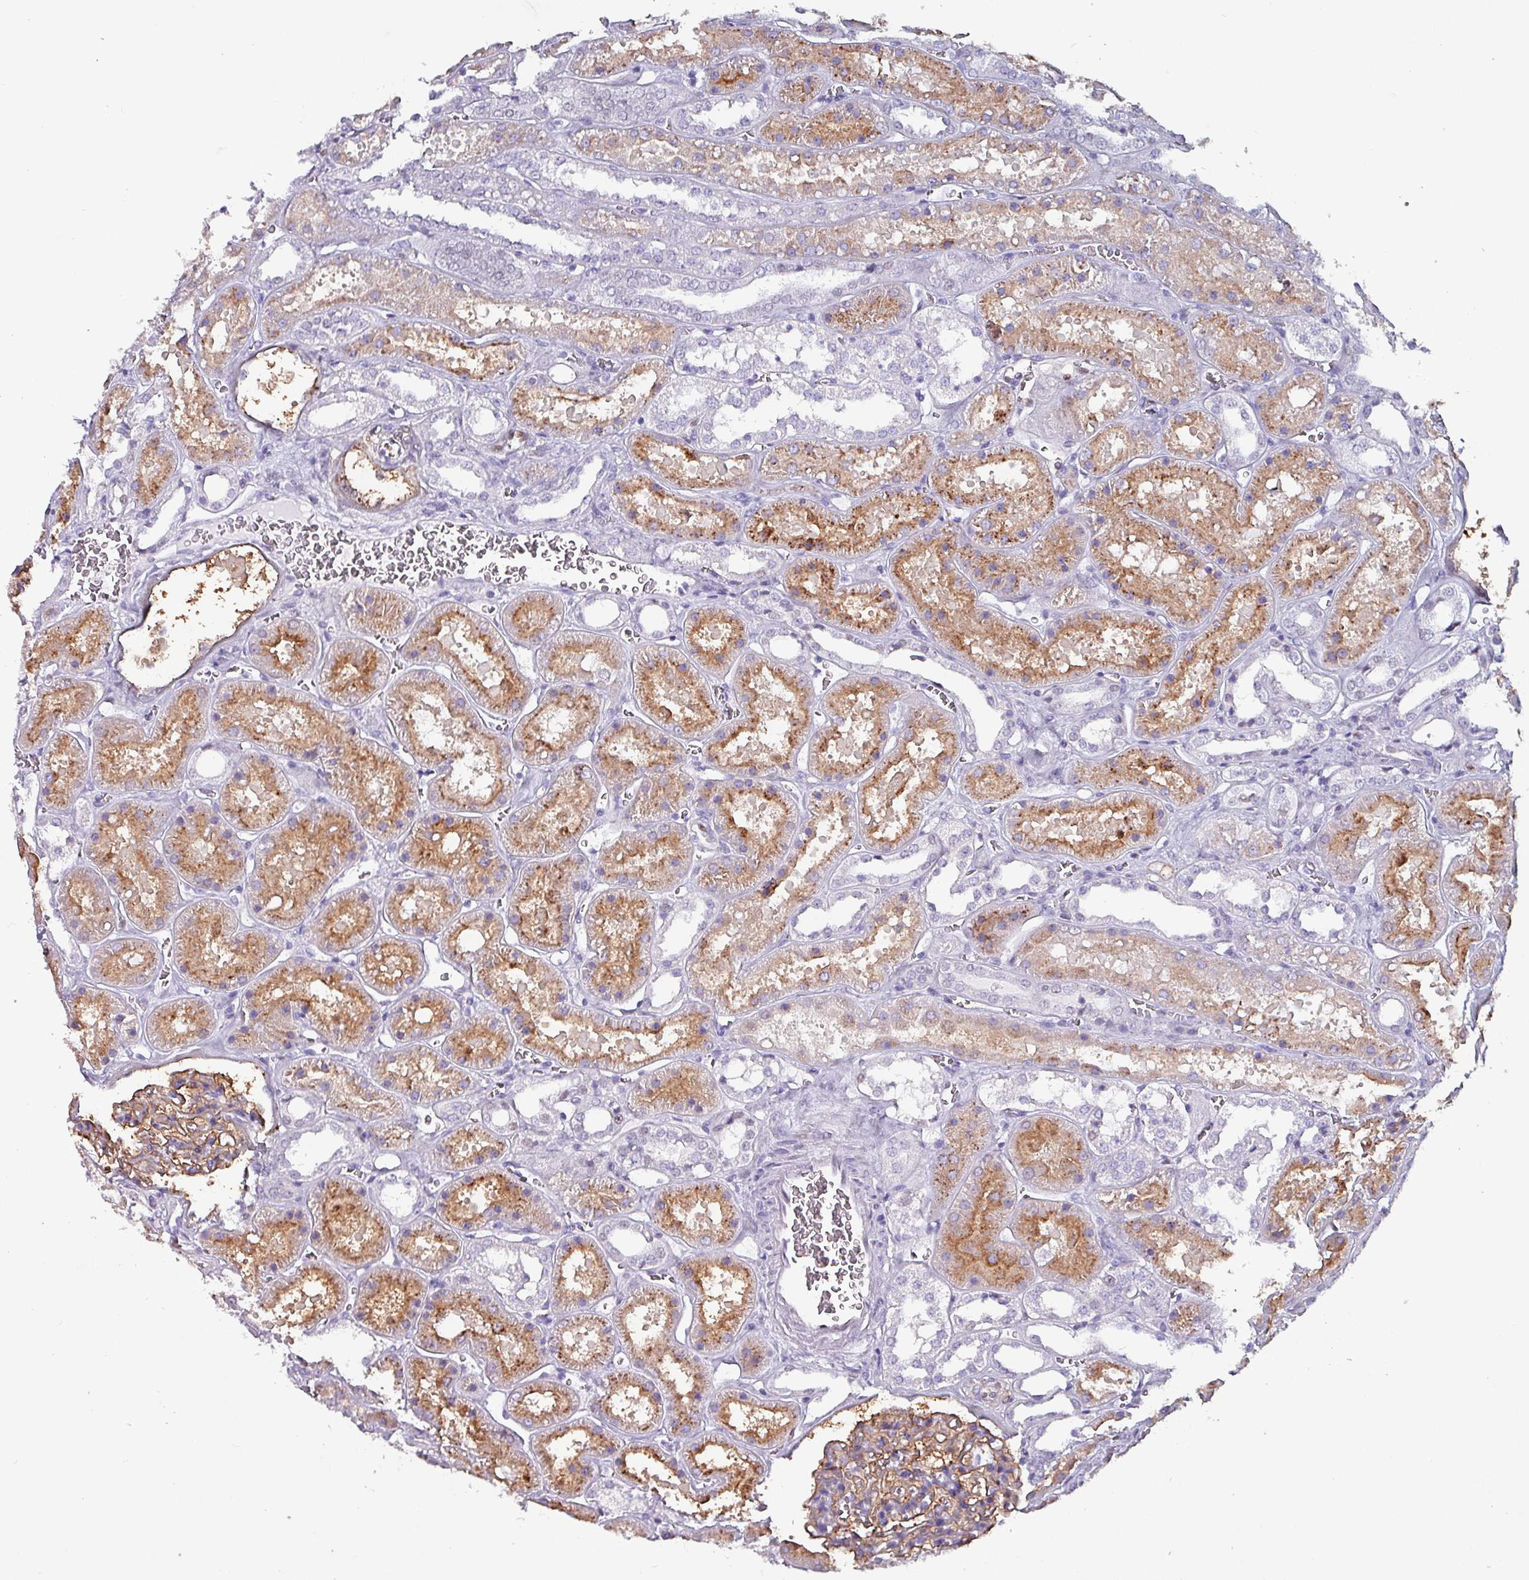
{"staining": {"intensity": "moderate", "quantity": "25%-75%", "location": "cytoplasmic/membranous"}, "tissue": "kidney", "cell_type": "Cells in glomeruli", "image_type": "normal", "snomed": [{"axis": "morphology", "description": "Normal tissue, NOS"}, {"axis": "topography", "description": "Kidney"}], "caption": "Brown immunohistochemical staining in unremarkable human kidney demonstrates moderate cytoplasmic/membranous staining in approximately 25%-75% of cells in glomeruli. The staining was performed using DAB to visualize the protein expression in brown, while the nuclei were stained in blue with hematoxylin (Magnification: 20x).", "gene": "ZNF816", "patient": {"sex": "female", "age": 41}}